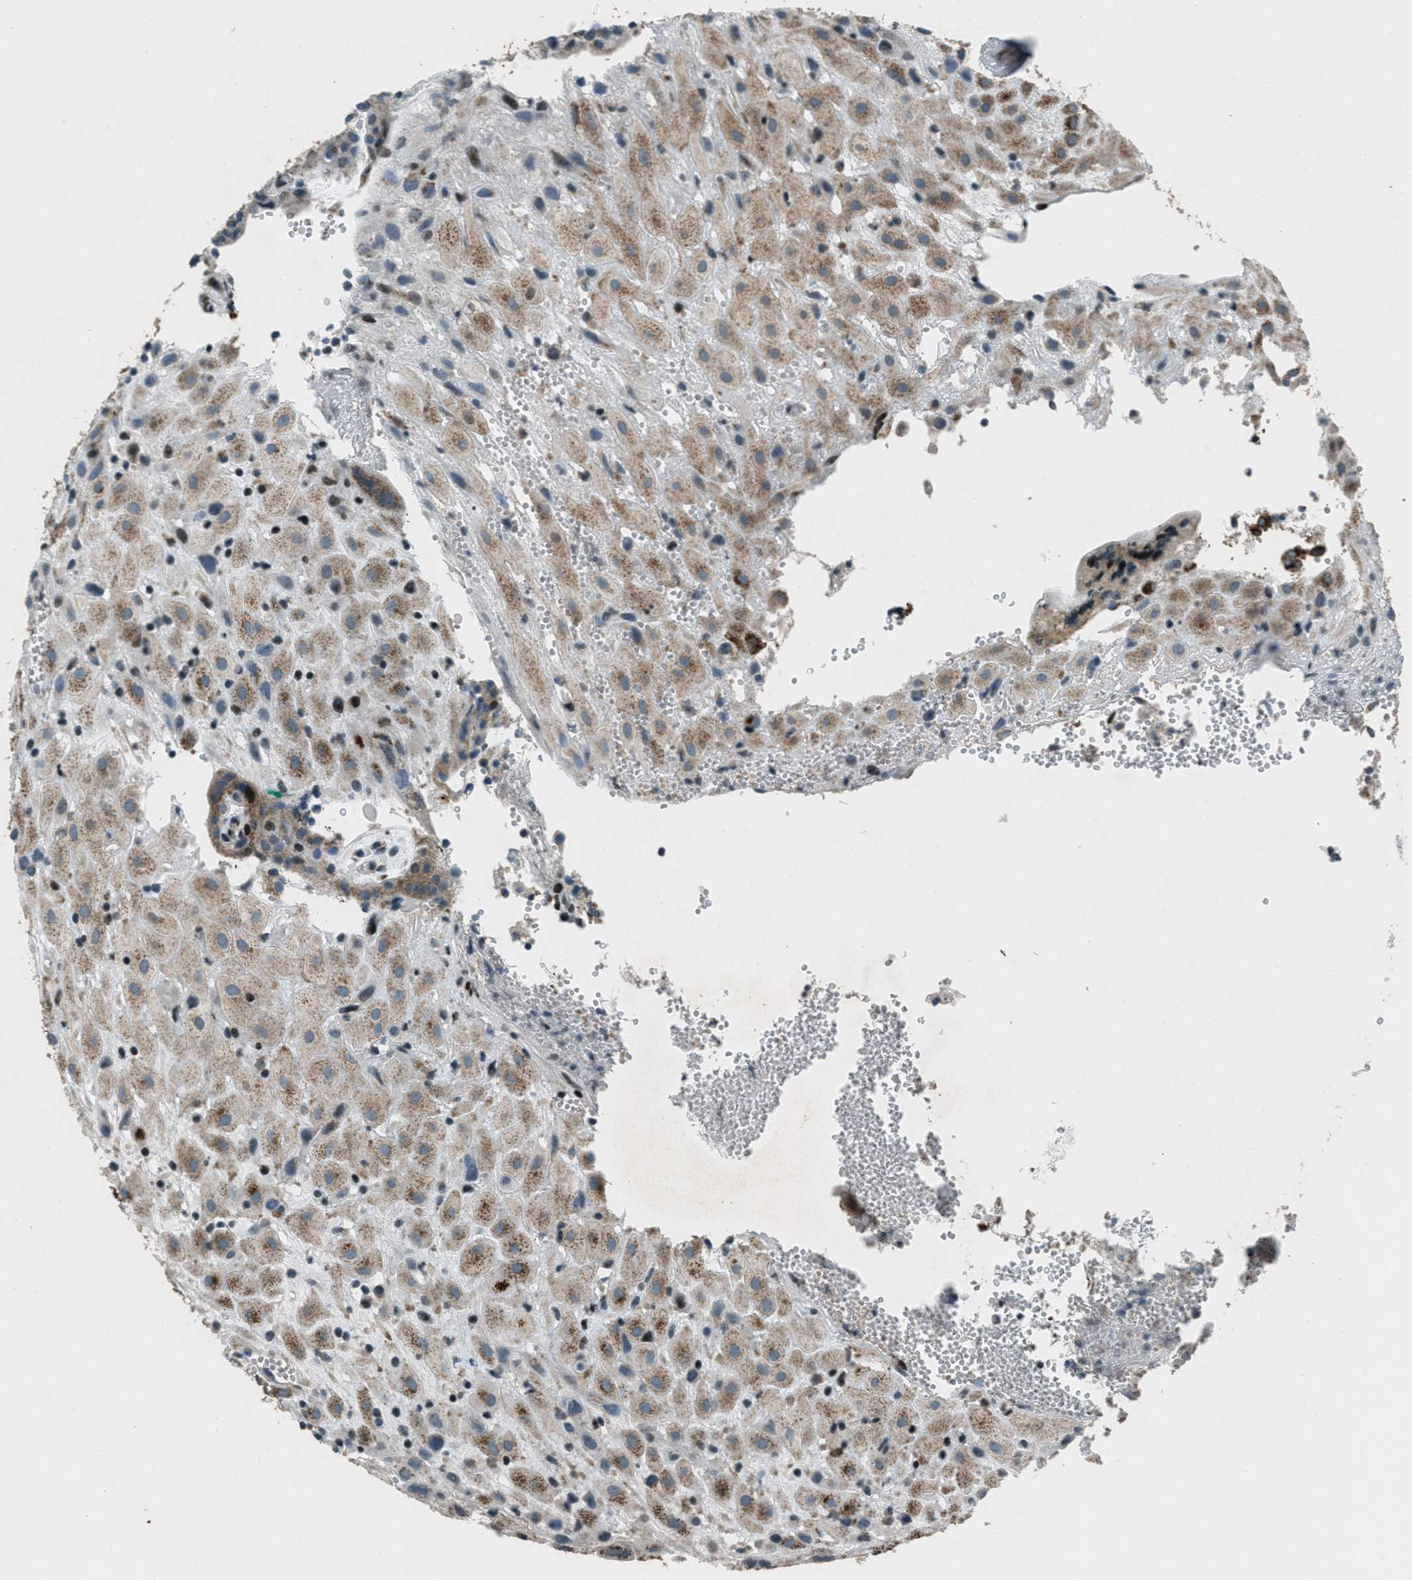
{"staining": {"intensity": "weak", "quantity": ">75%", "location": "cytoplasmic/membranous"}, "tissue": "placenta", "cell_type": "Decidual cells", "image_type": "normal", "snomed": [{"axis": "morphology", "description": "Normal tissue, NOS"}, {"axis": "topography", "description": "Placenta"}], "caption": "The immunohistochemical stain shows weak cytoplasmic/membranous positivity in decidual cells of unremarkable placenta.", "gene": "GPC6", "patient": {"sex": "female", "age": 18}}